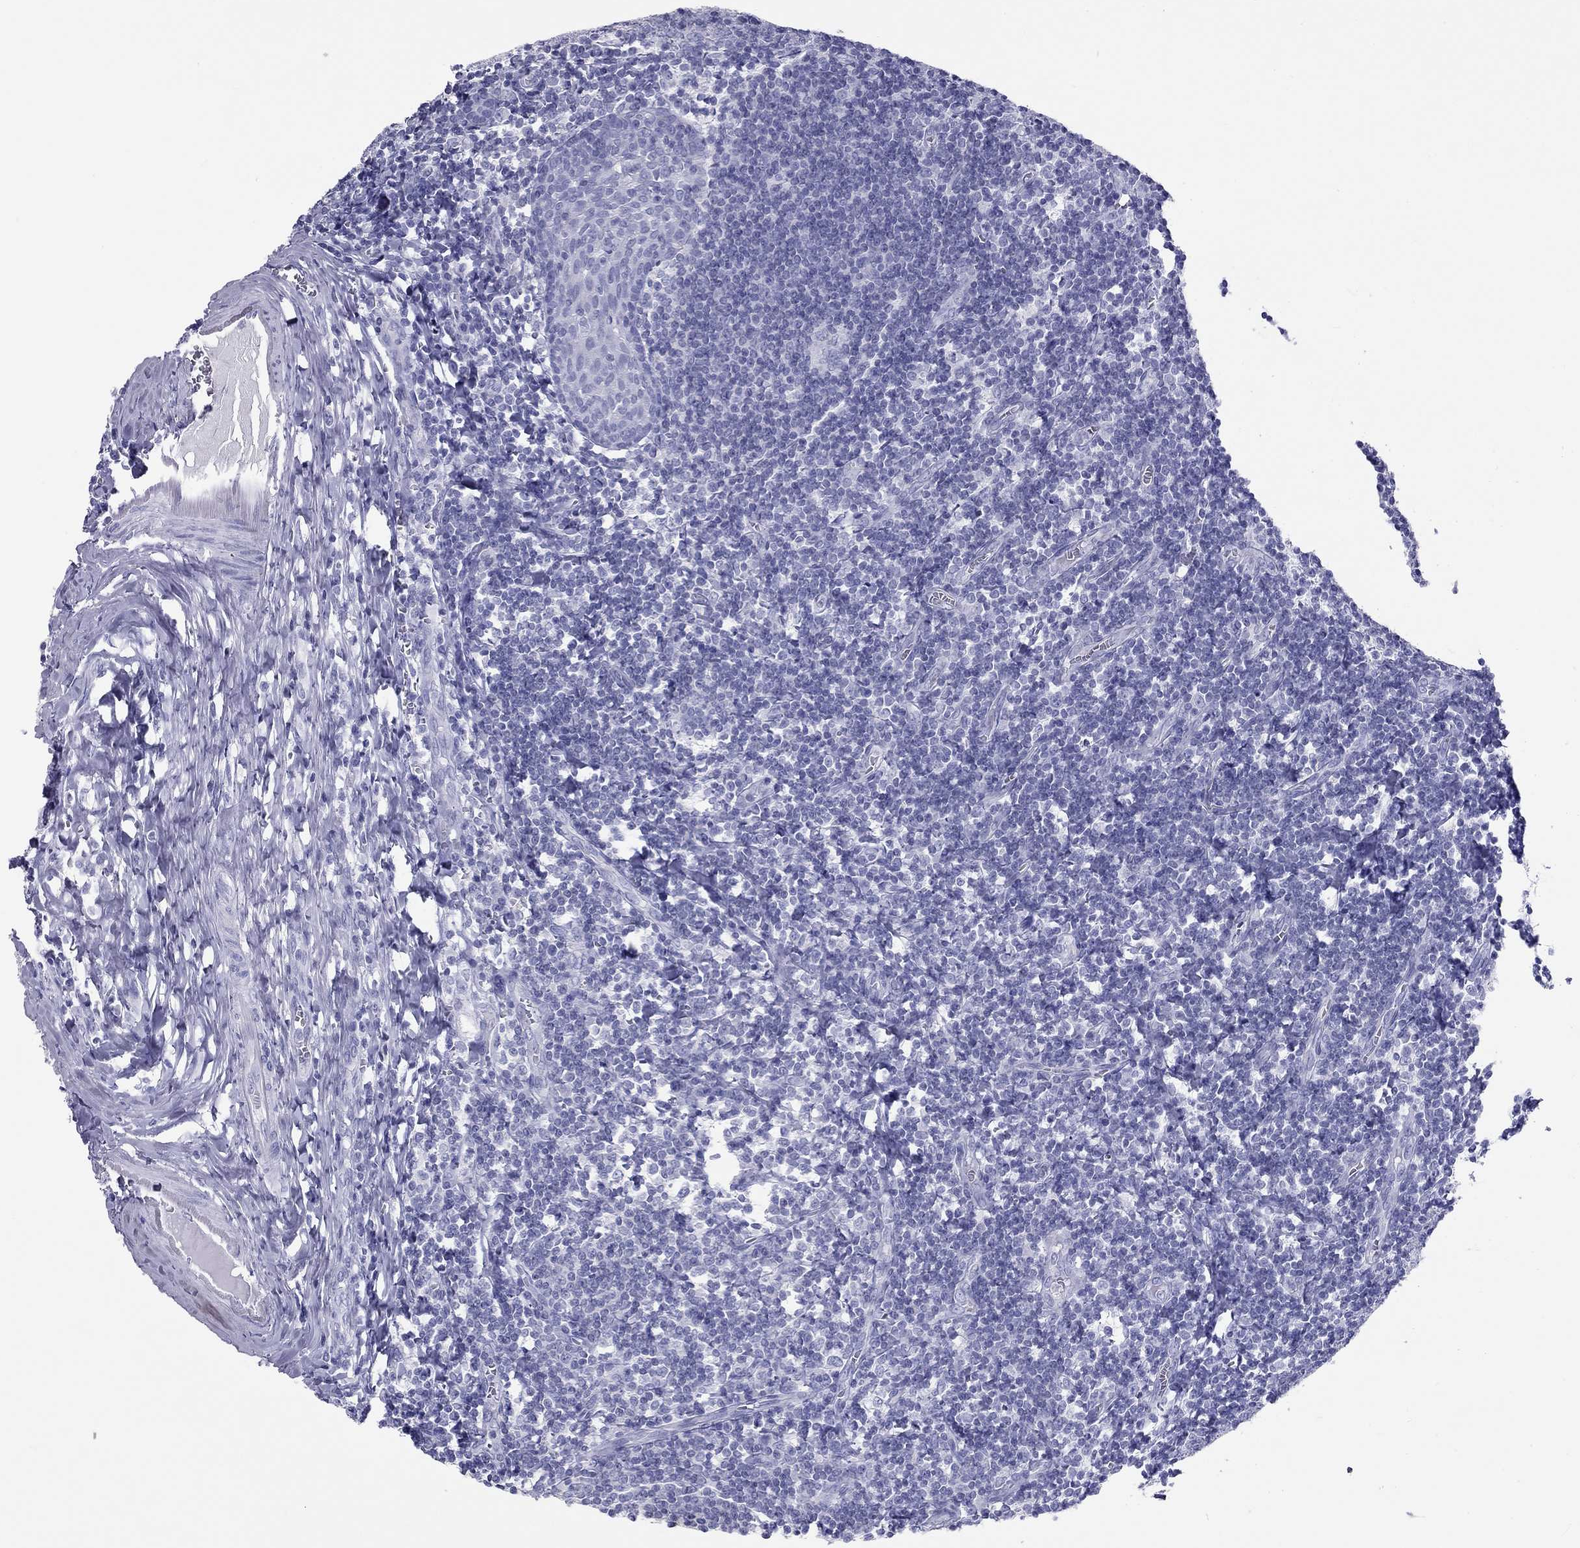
{"staining": {"intensity": "negative", "quantity": "none", "location": "none"}, "tissue": "tonsil", "cell_type": "Germinal center cells", "image_type": "normal", "snomed": [{"axis": "morphology", "description": "Normal tissue, NOS"}, {"axis": "morphology", "description": "Inflammation, NOS"}, {"axis": "topography", "description": "Tonsil"}], "caption": "Photomicrograph shows no significant protein positivity in germinal center cells of unremarkable tonsil. (DAB (3,3'-diaminobenzidine) IHC visualized using brightfield microscopy, high magnification).", "gene": "DPY19L2", "patient": {"sex": "female", "age": 31}}